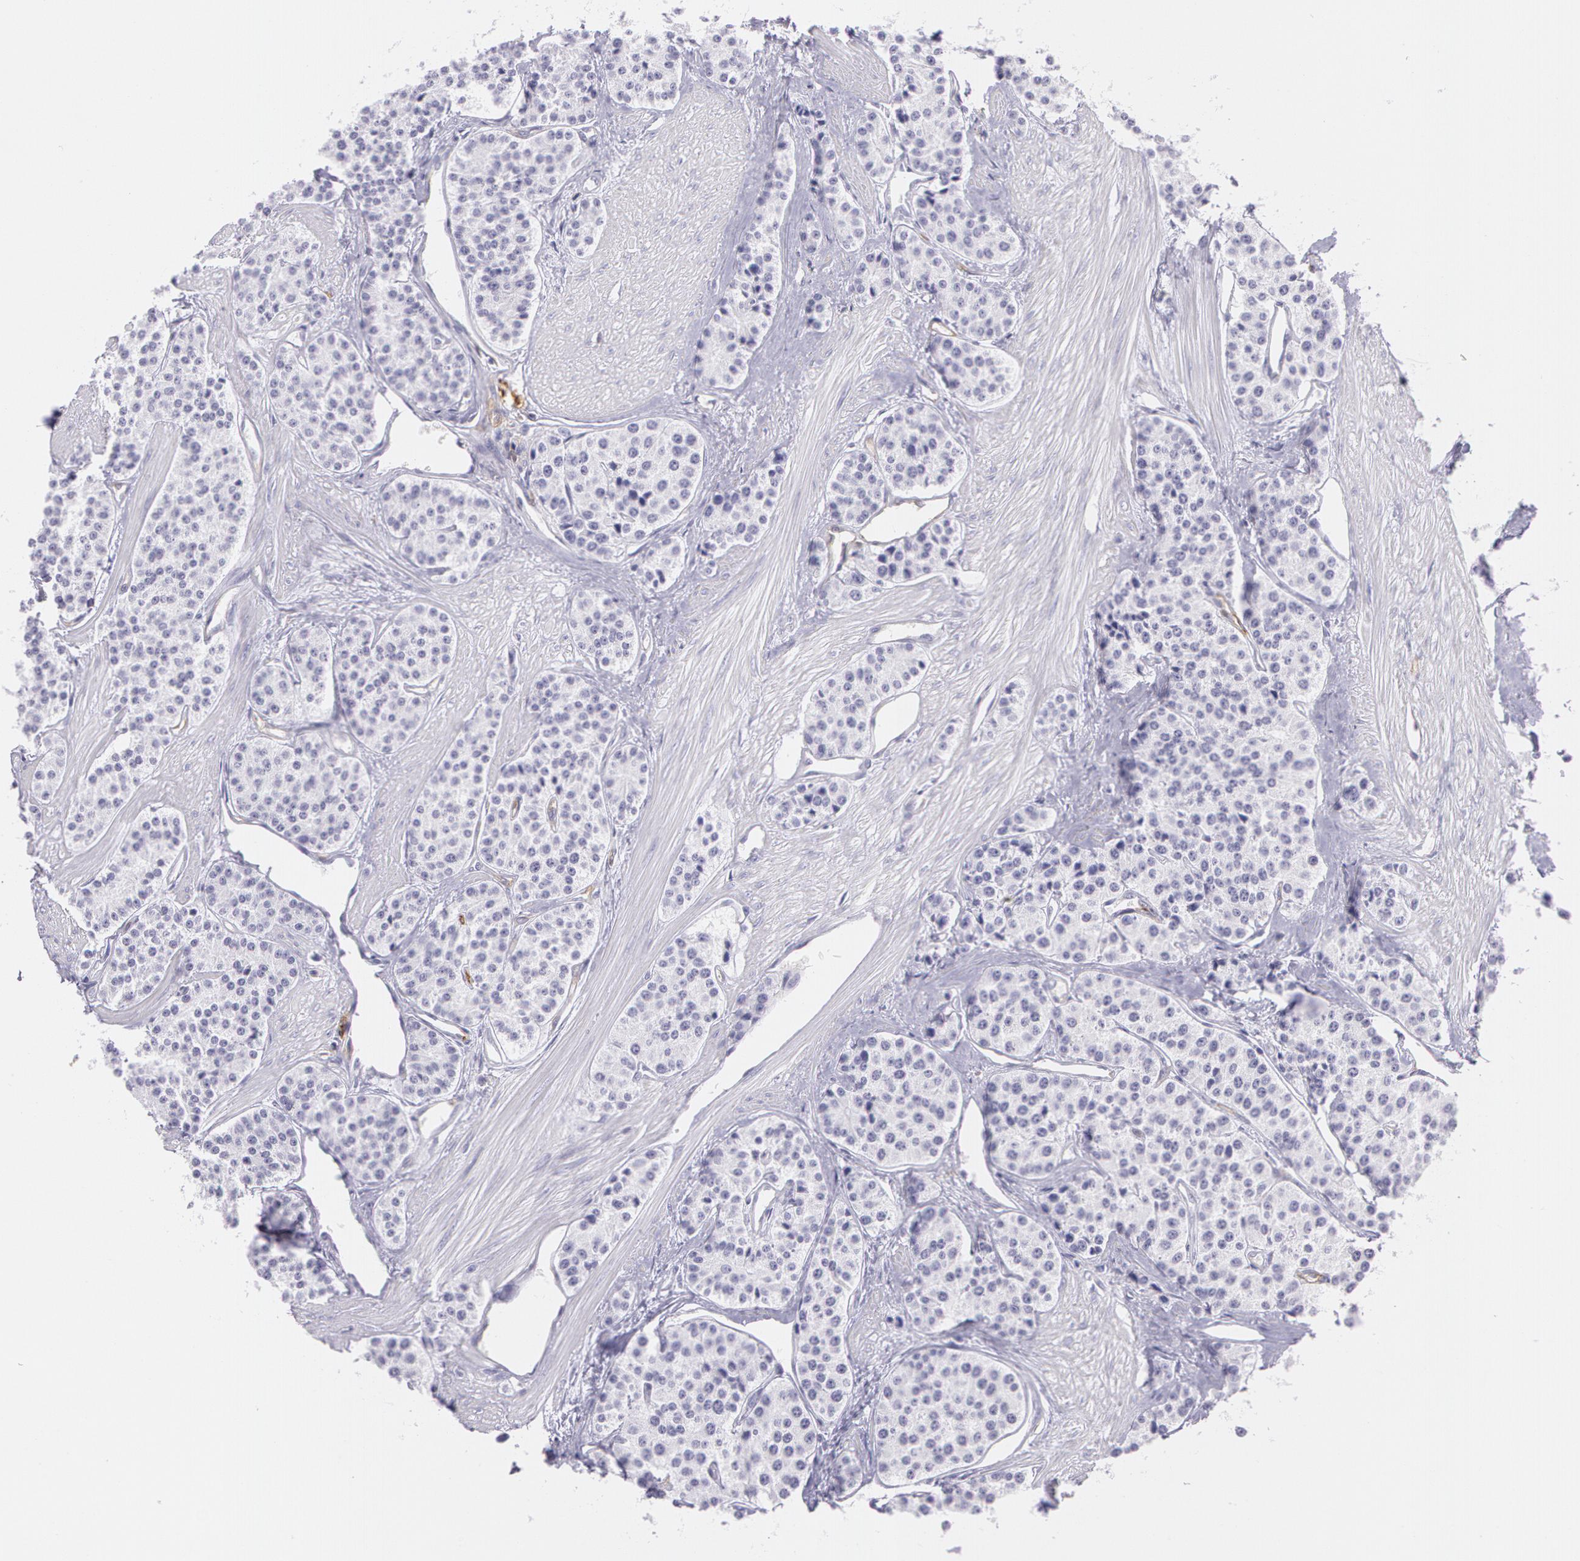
{"staining": {"intensity": "negative", "quantity": "none", "location": "none"}, "tissue": "carcinoid", "cell_type": "Tumor cells", "image_type": "cancer", "snomed": [{"axis": "morphology", "description": "Carcinoid, malignant, NOS"}, {"axis": "topography", "description": "Stomach"}], "caption": "This is a micrograph of immunohistochemistry staining of malignant carcinoid, which shows no positivity in tumor cells.", "gene": "LY75", "patient": {"sex": "female", "age": 76}}